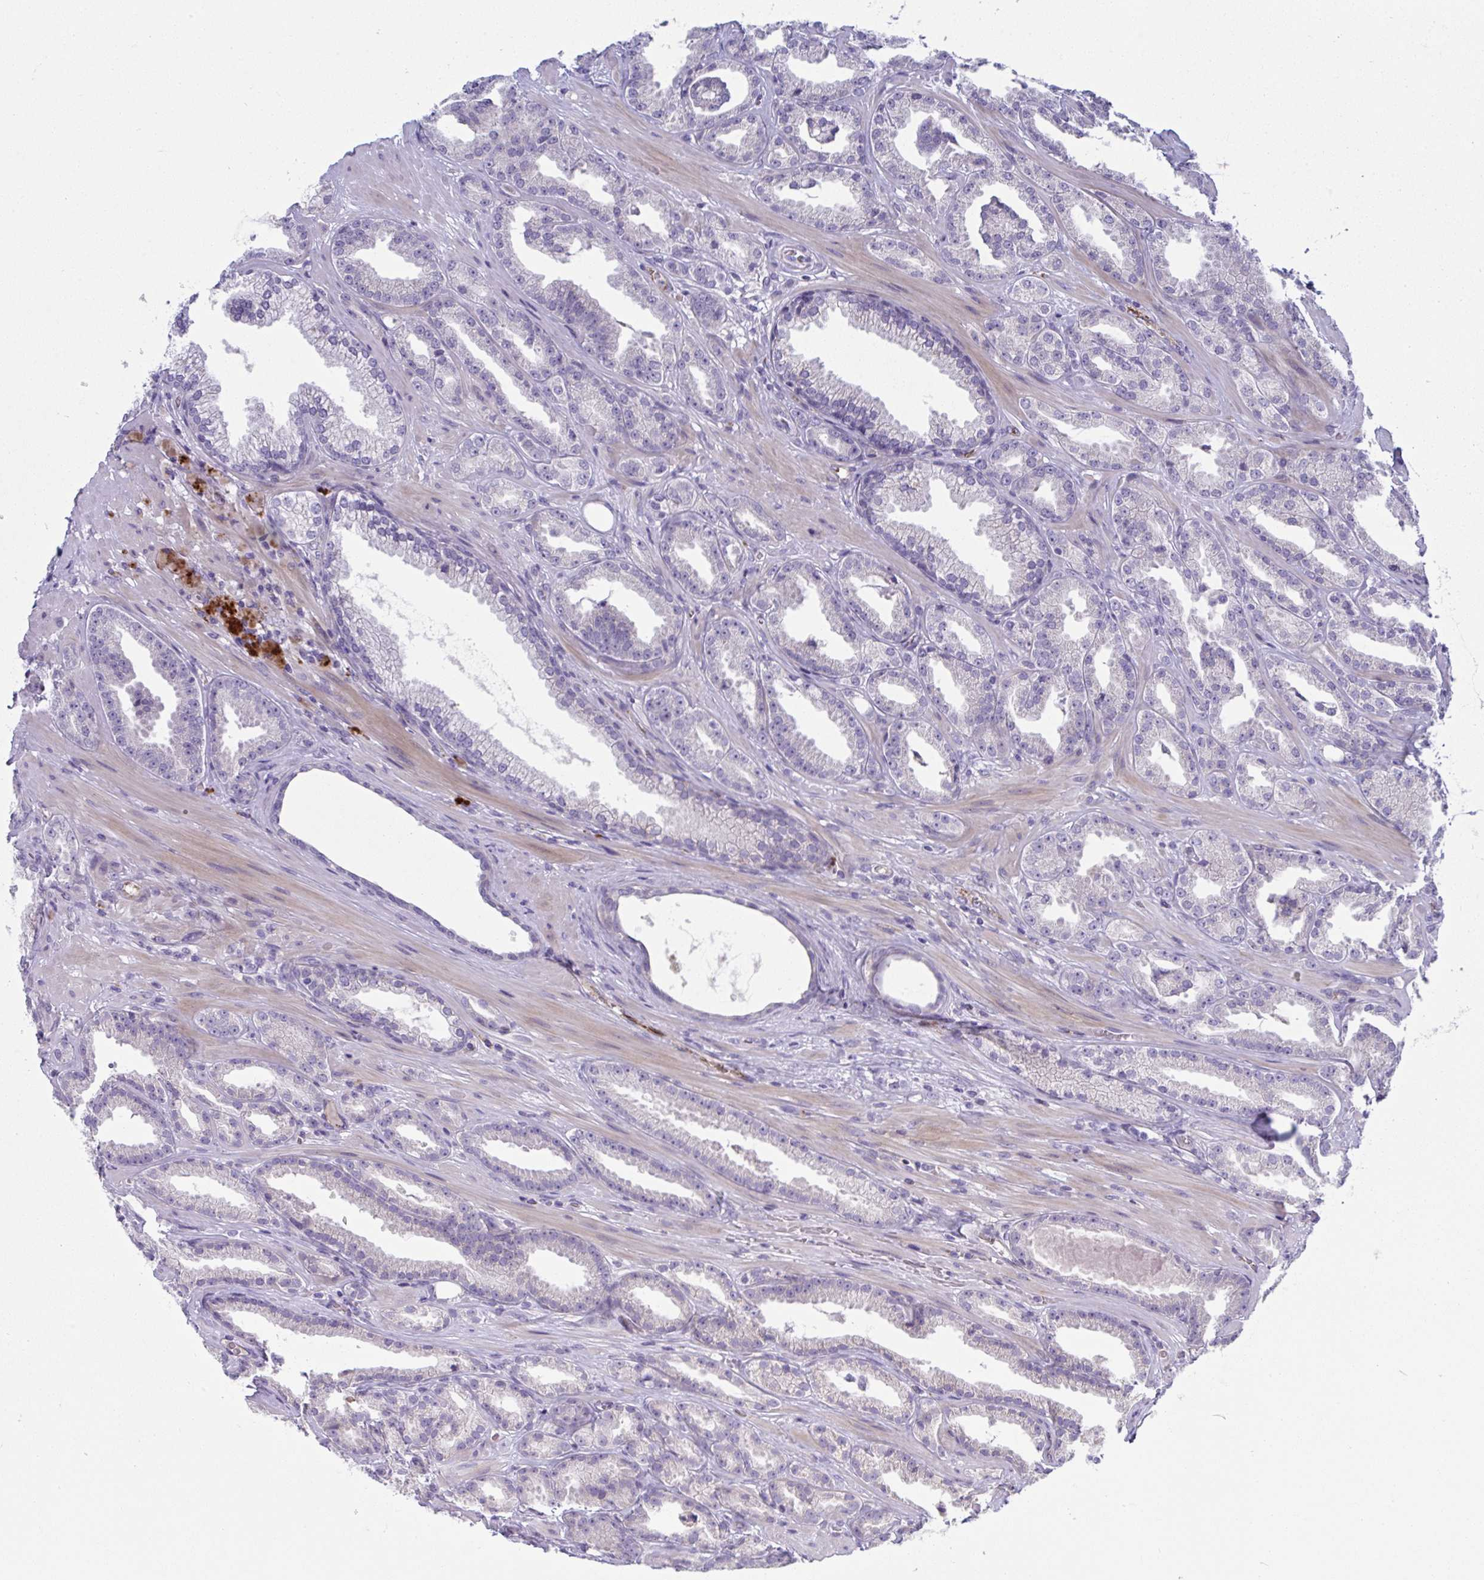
{"staining": {"intensity": "negative", "quantity": "none", "location": "none"}, "tissue": "prostate cancer", "cell_type": "Tumor cells", "image_type": "cancer", "snomed": [{"axis": "morphology", "description": "Adenocarcinoma, Low grade"}, {"axis": "topography", "description": "Prostate"}], "caption": "An immunohistochemistry (IHC) histopathology image of prostate low-grade adenocarcinoma is shown. There is no staining in tumor cells of prostate low-grade adenocarcinoma.", "gene": "TOR1AIP2", "patient": {"sex": "male", "age": 61}}